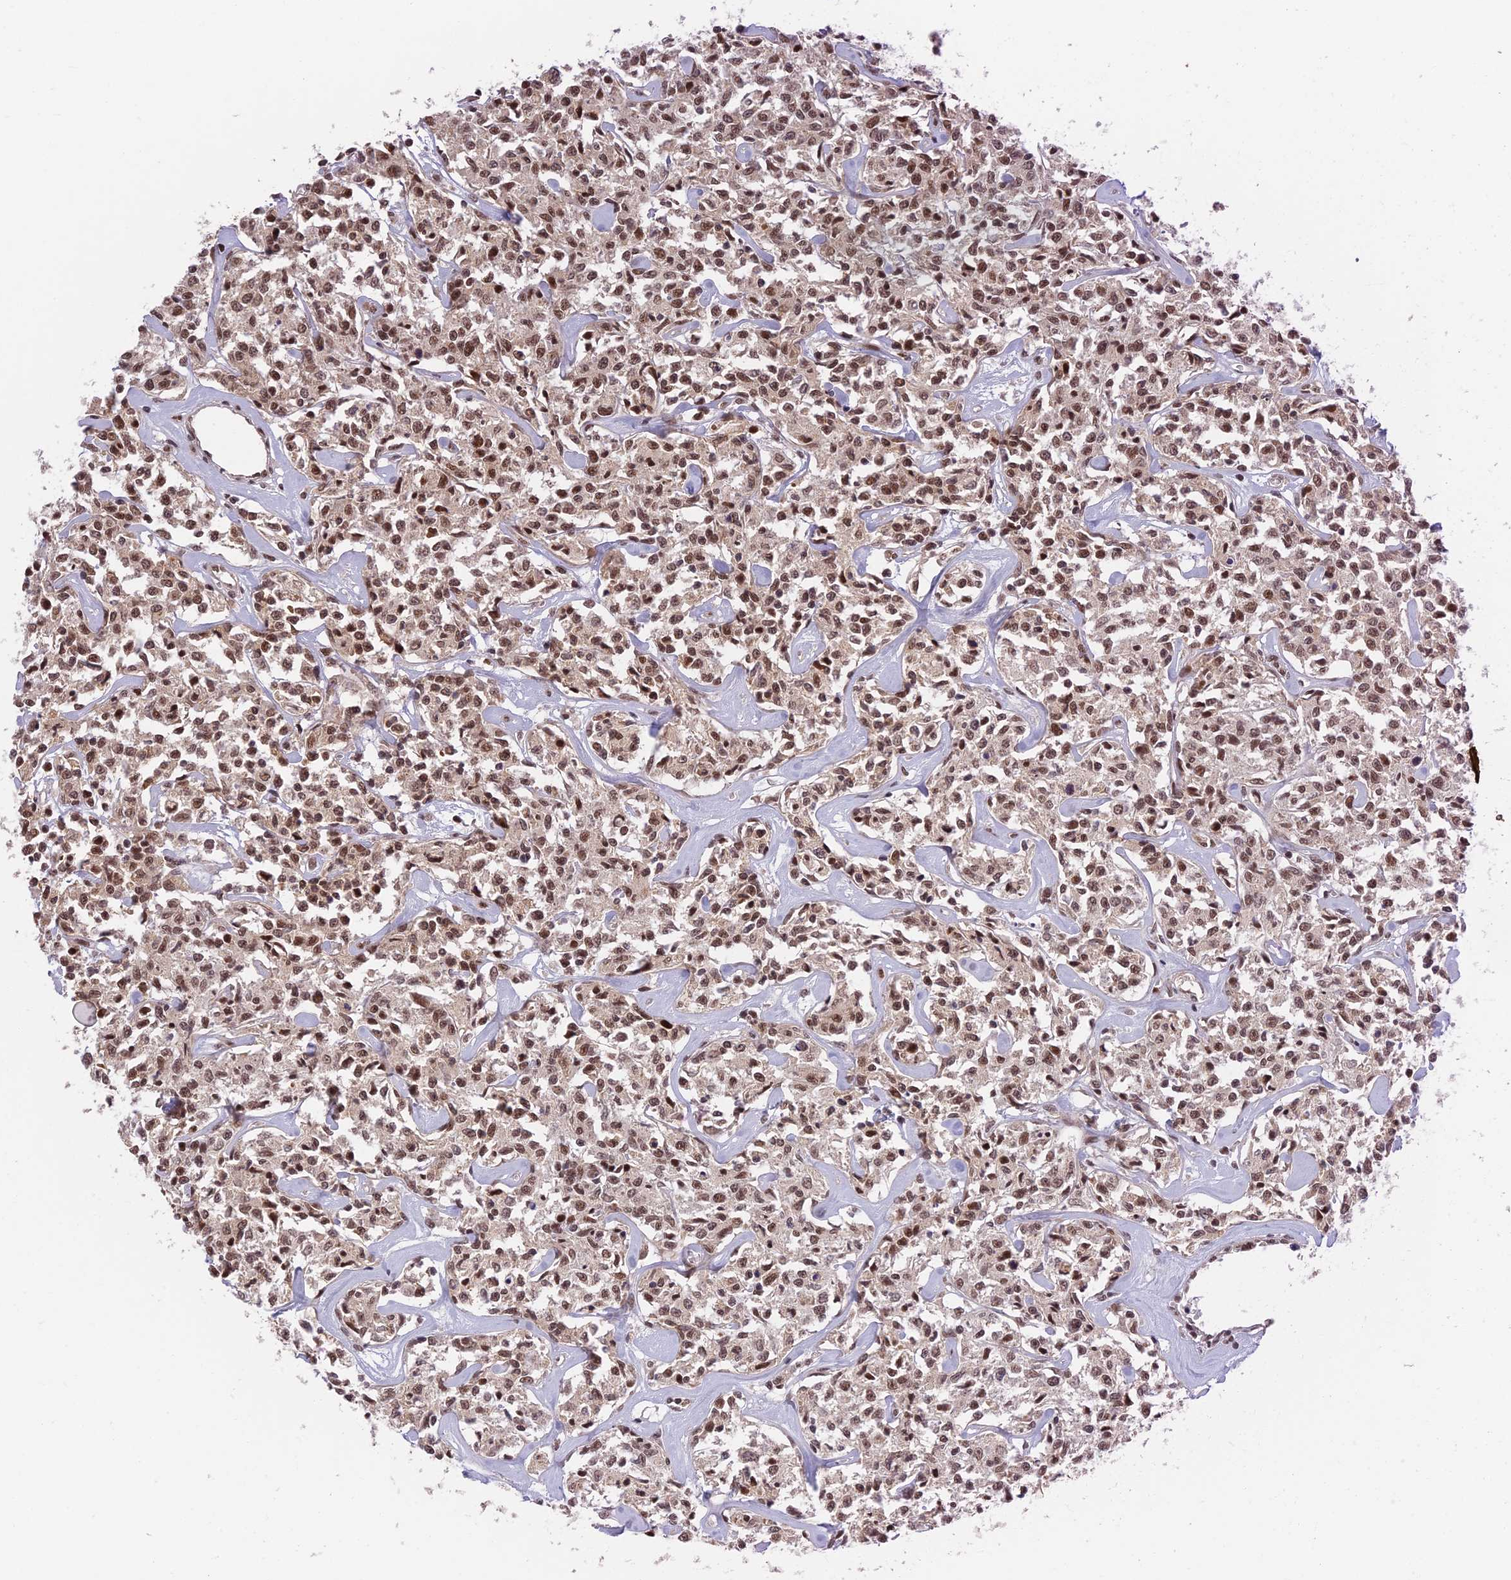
{"staining": {"intensity": "moderate", "quantity": ">75%", "location": "nuclear"}, "tissue": "lymphoma", "cell_type": "Tumor cells", "image_type": "cancer", "snomed": [{"axis": "morphology", "description": "Malignant lymphoma, non-Hodgkin's type, Low grade"}, {"axis": "topography", "description": "Small intestine"}], "caption": "A brown stain shows moderate nuclear staining of a protein in human malignant lymphoma, non-Hodgkin's type (low-grade) tumor cells. (Brightfield microscopy of DAB IHC at high magnification).", "gene": "TCEA2", "patient": {"sex": "female", "age": 59}}